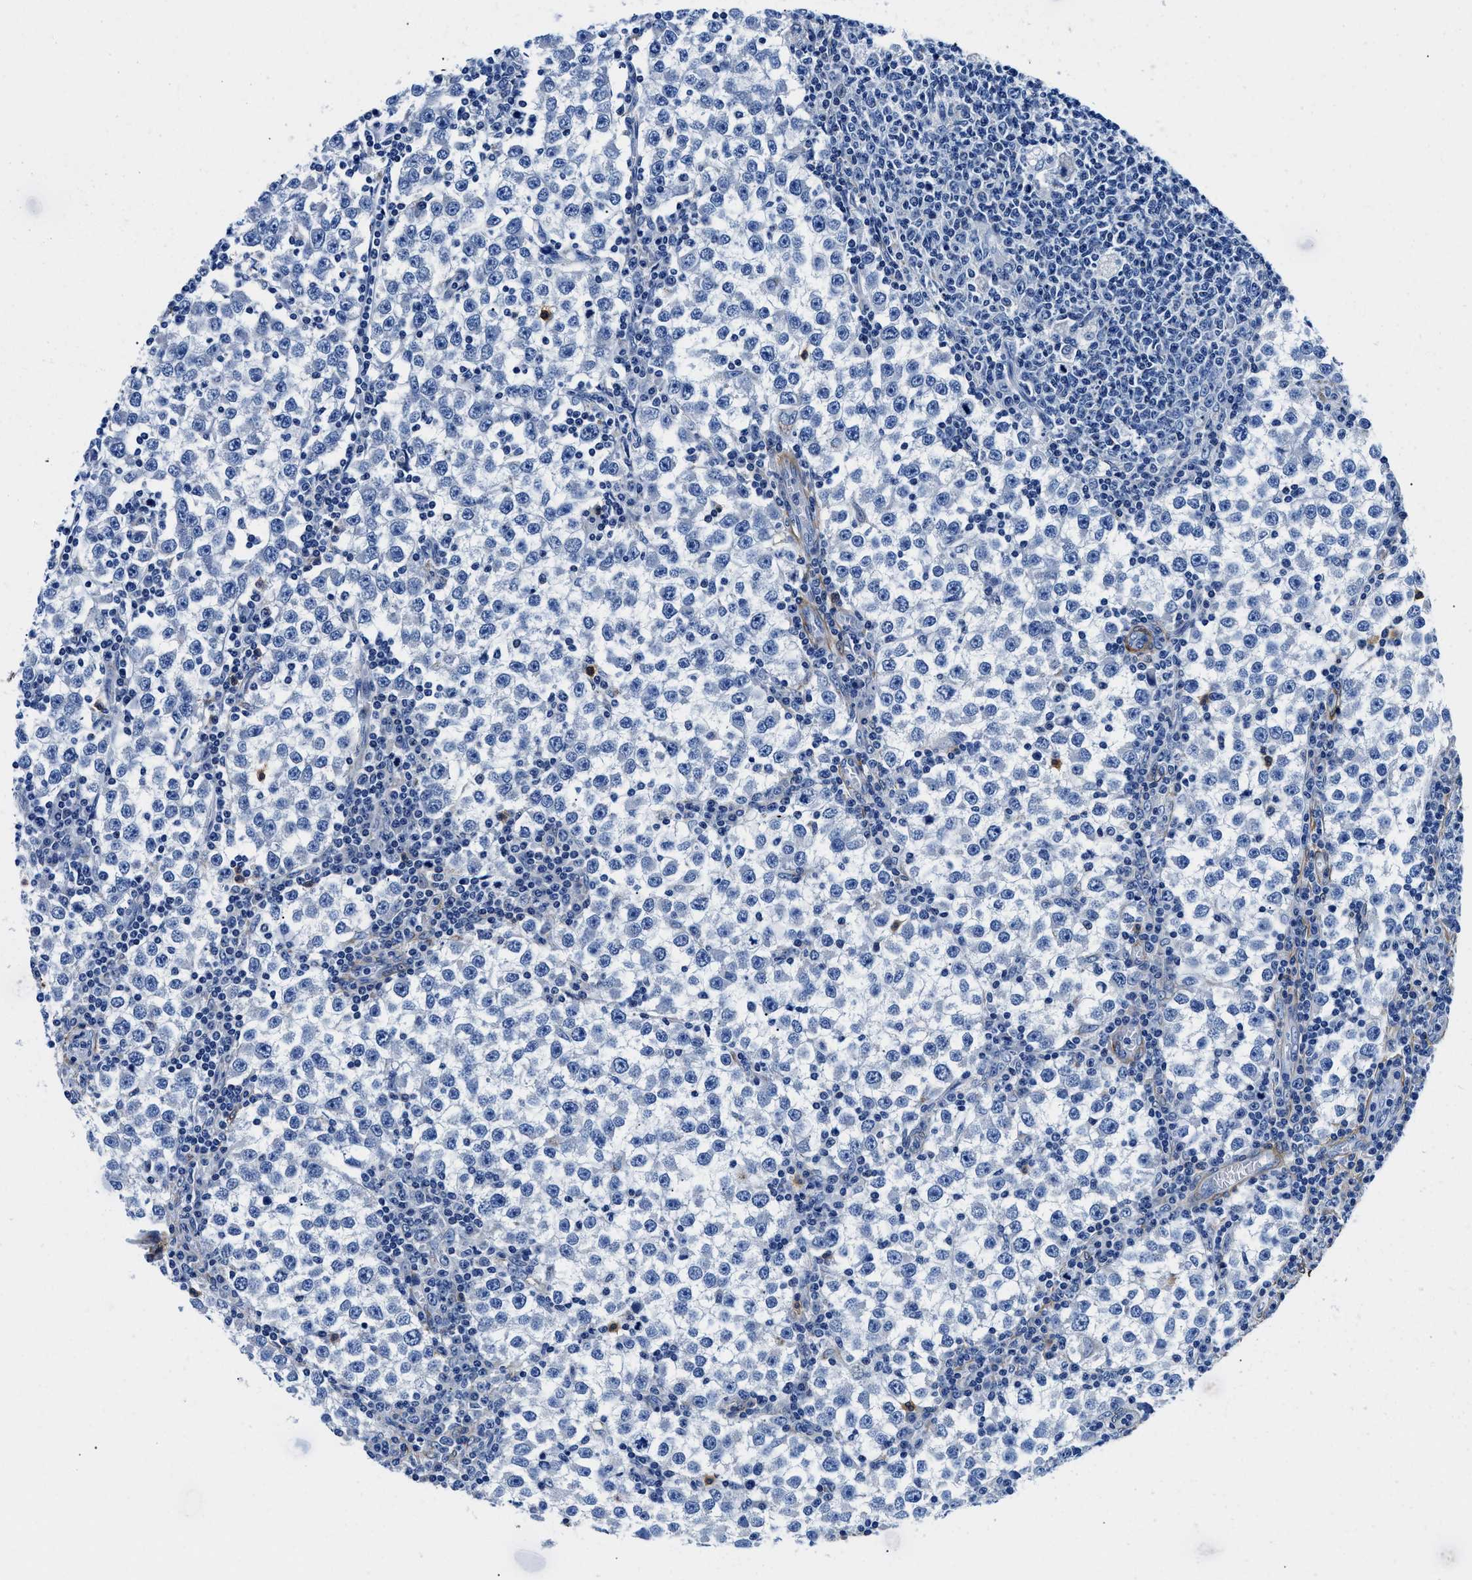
{"staining": {"intensity": "negative", "quantity": "none", "location": "none"}, "tissue": "testis cancer", "cell_type": "Tumor cells", "image_type": "cancer", "snomed": [{"axis": "morphology", "description": "Seminoma, NOS"}, {"axis": "topography", "description": "Testis"}], "caption": "Tumor cells are negative for brown protein staining in testis cancer.", "gene": "TEX261", "patient": {"sex": "male", "age": 65}}